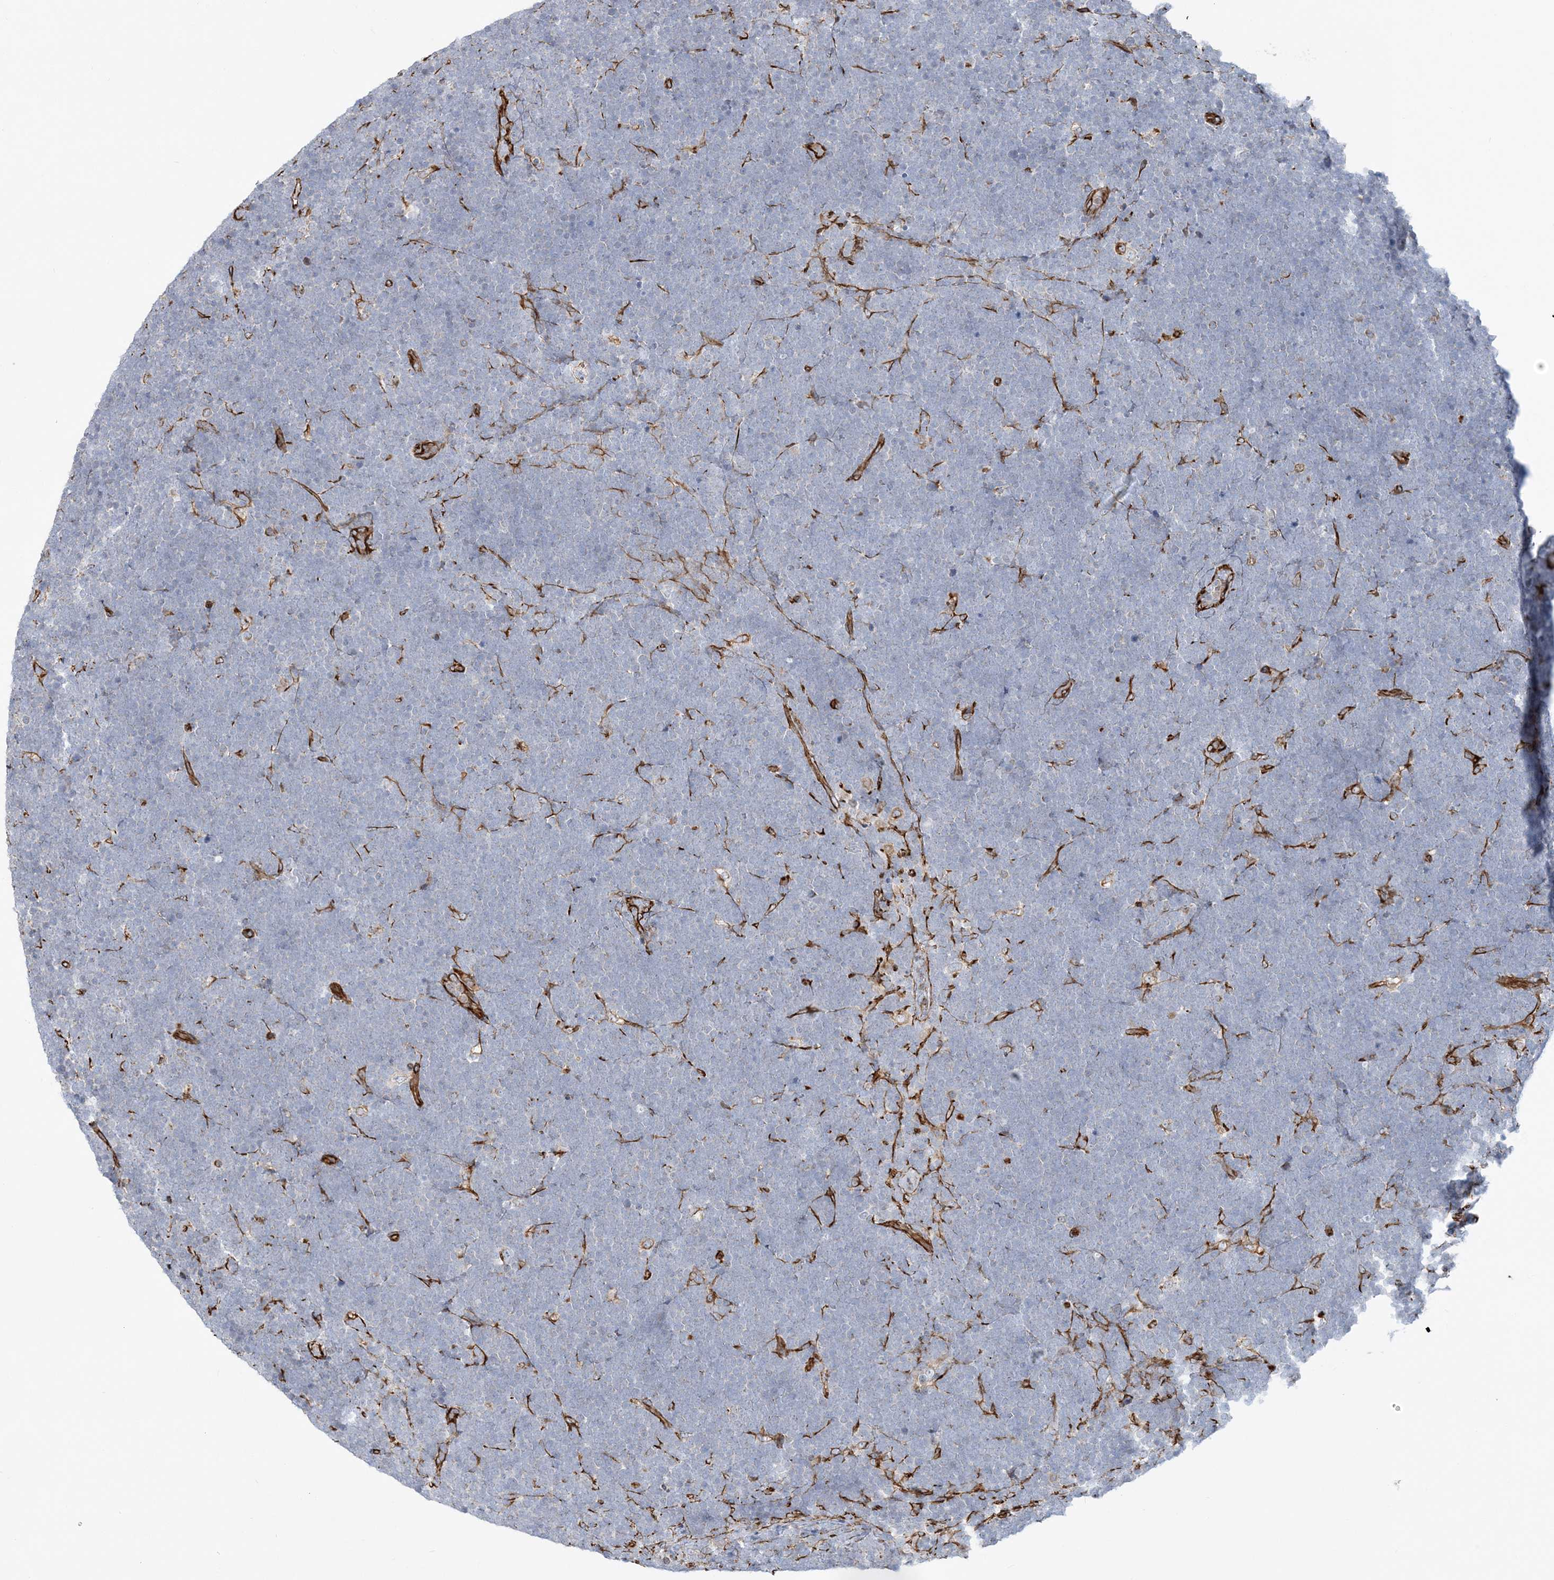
{"staining": {"intensity": "negative", "quantity": "none", "location": "none"}, "tissue": "lymphoma", "cell_type": "Tumor cells", "image_type": "cancer", "snomed": [{"axis": "morphology", "description": "Malignant lymphoma, non-Hodgkin's type, High grade"}, {"axis": "topography", "description": "Lymph node"}], "caption": "A micrograph of human lymphoma is negative for staining in tumor cells. (DAB immunohistochemistry (IHC), high magnification).", "gene": "SCLT1", "patient": {"sex": "male", "age": 13}}